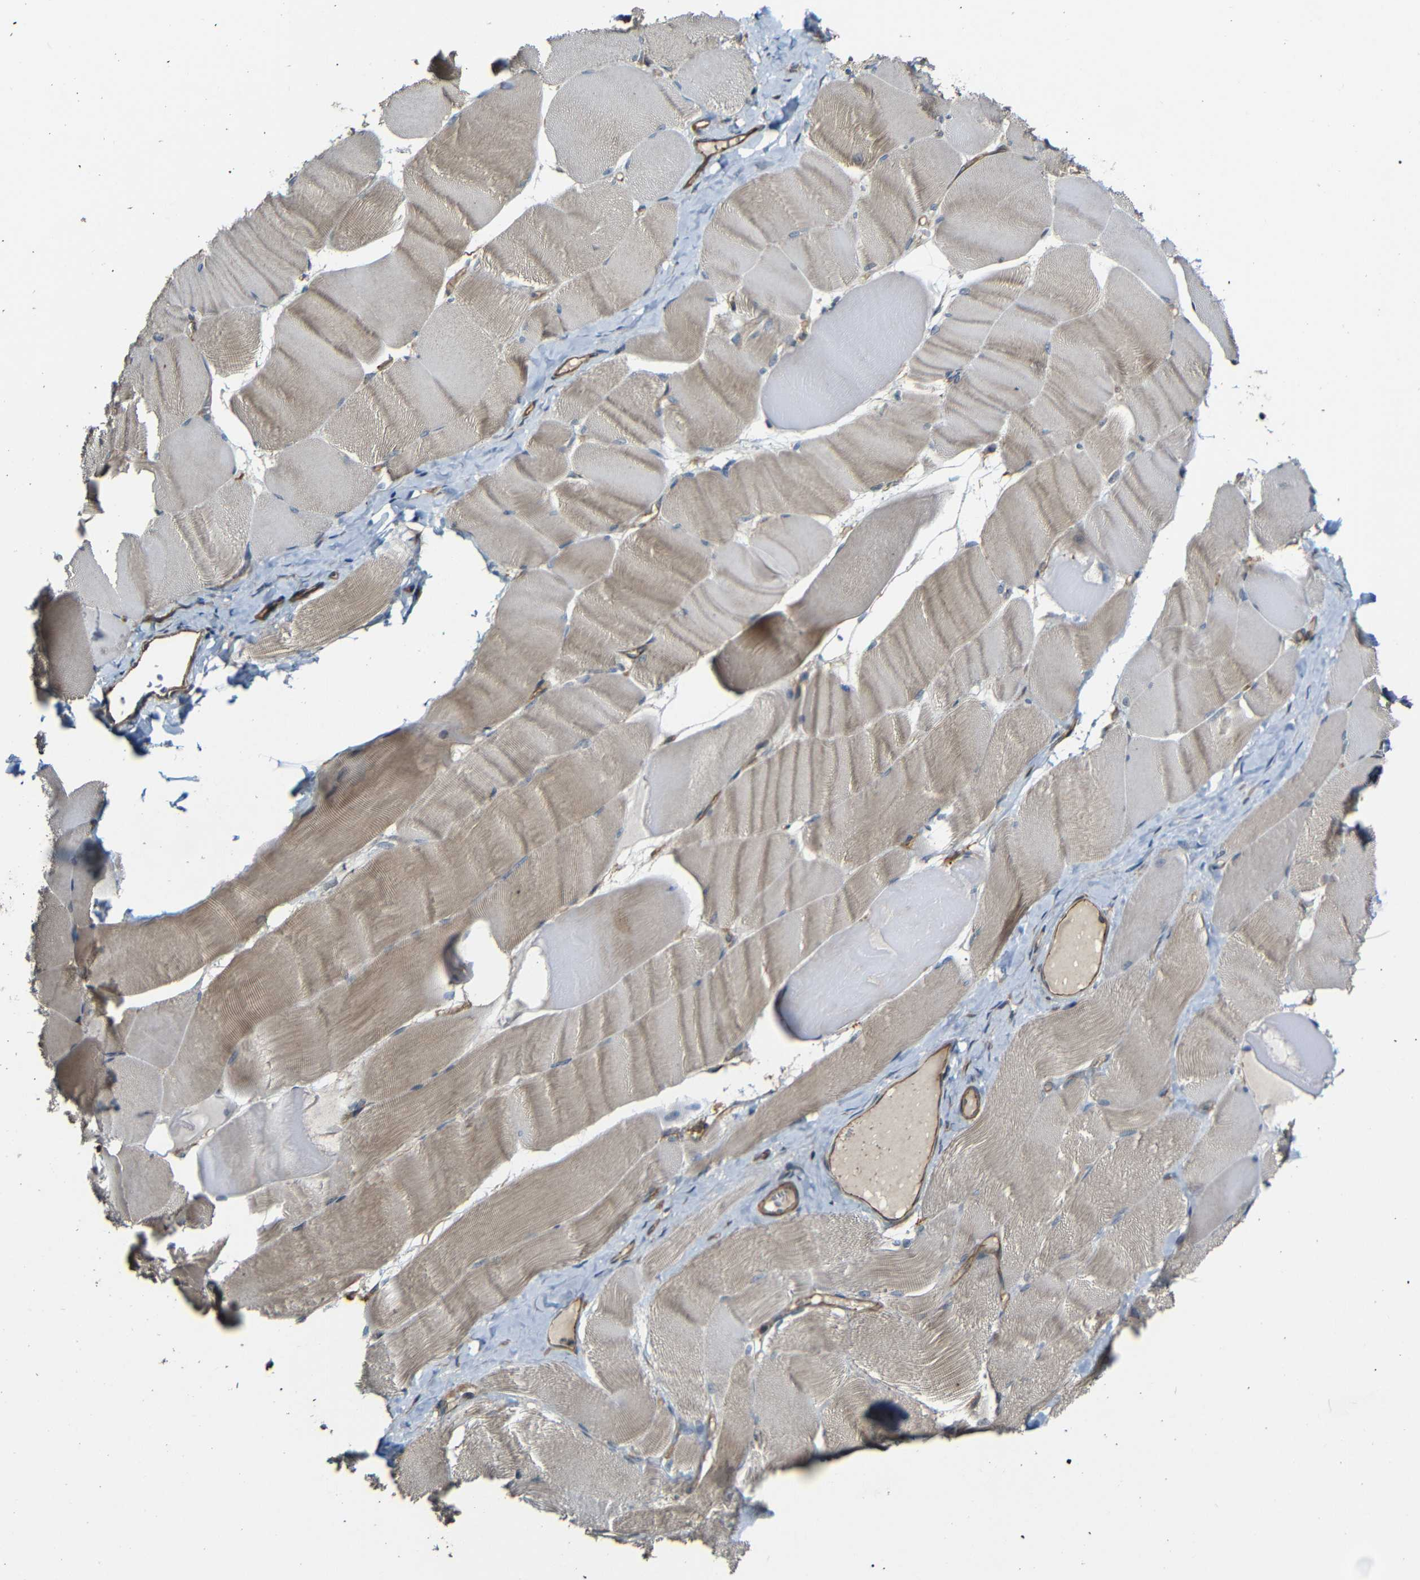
{"staining": {"intensity": "weak", "quantity": ">75%", "location": "cytoplasmic/membranous"}, "tissue": "skeletal muscle", "cell_type": "Myocytes", "image_type": "normal", "snomed": [{"axis": "morphology", "description": "Normal tissue, NOS"}, {"axis": "morphology", "description": "Squamous cell carcinoma, NOS"}, {"axis": "topography", "description": "Skeletal muscle"}], "caption": "Immunohistochemical staining of normal human skeletal muscle reveals low levels of weak cytoplasmic/membranous staining in approximately >75% of myocytes. The protein is shown in brown color, while the nuclei are stained blue.", "gene": "RELL1", "patient": {"sex": "male", "age": 51}}